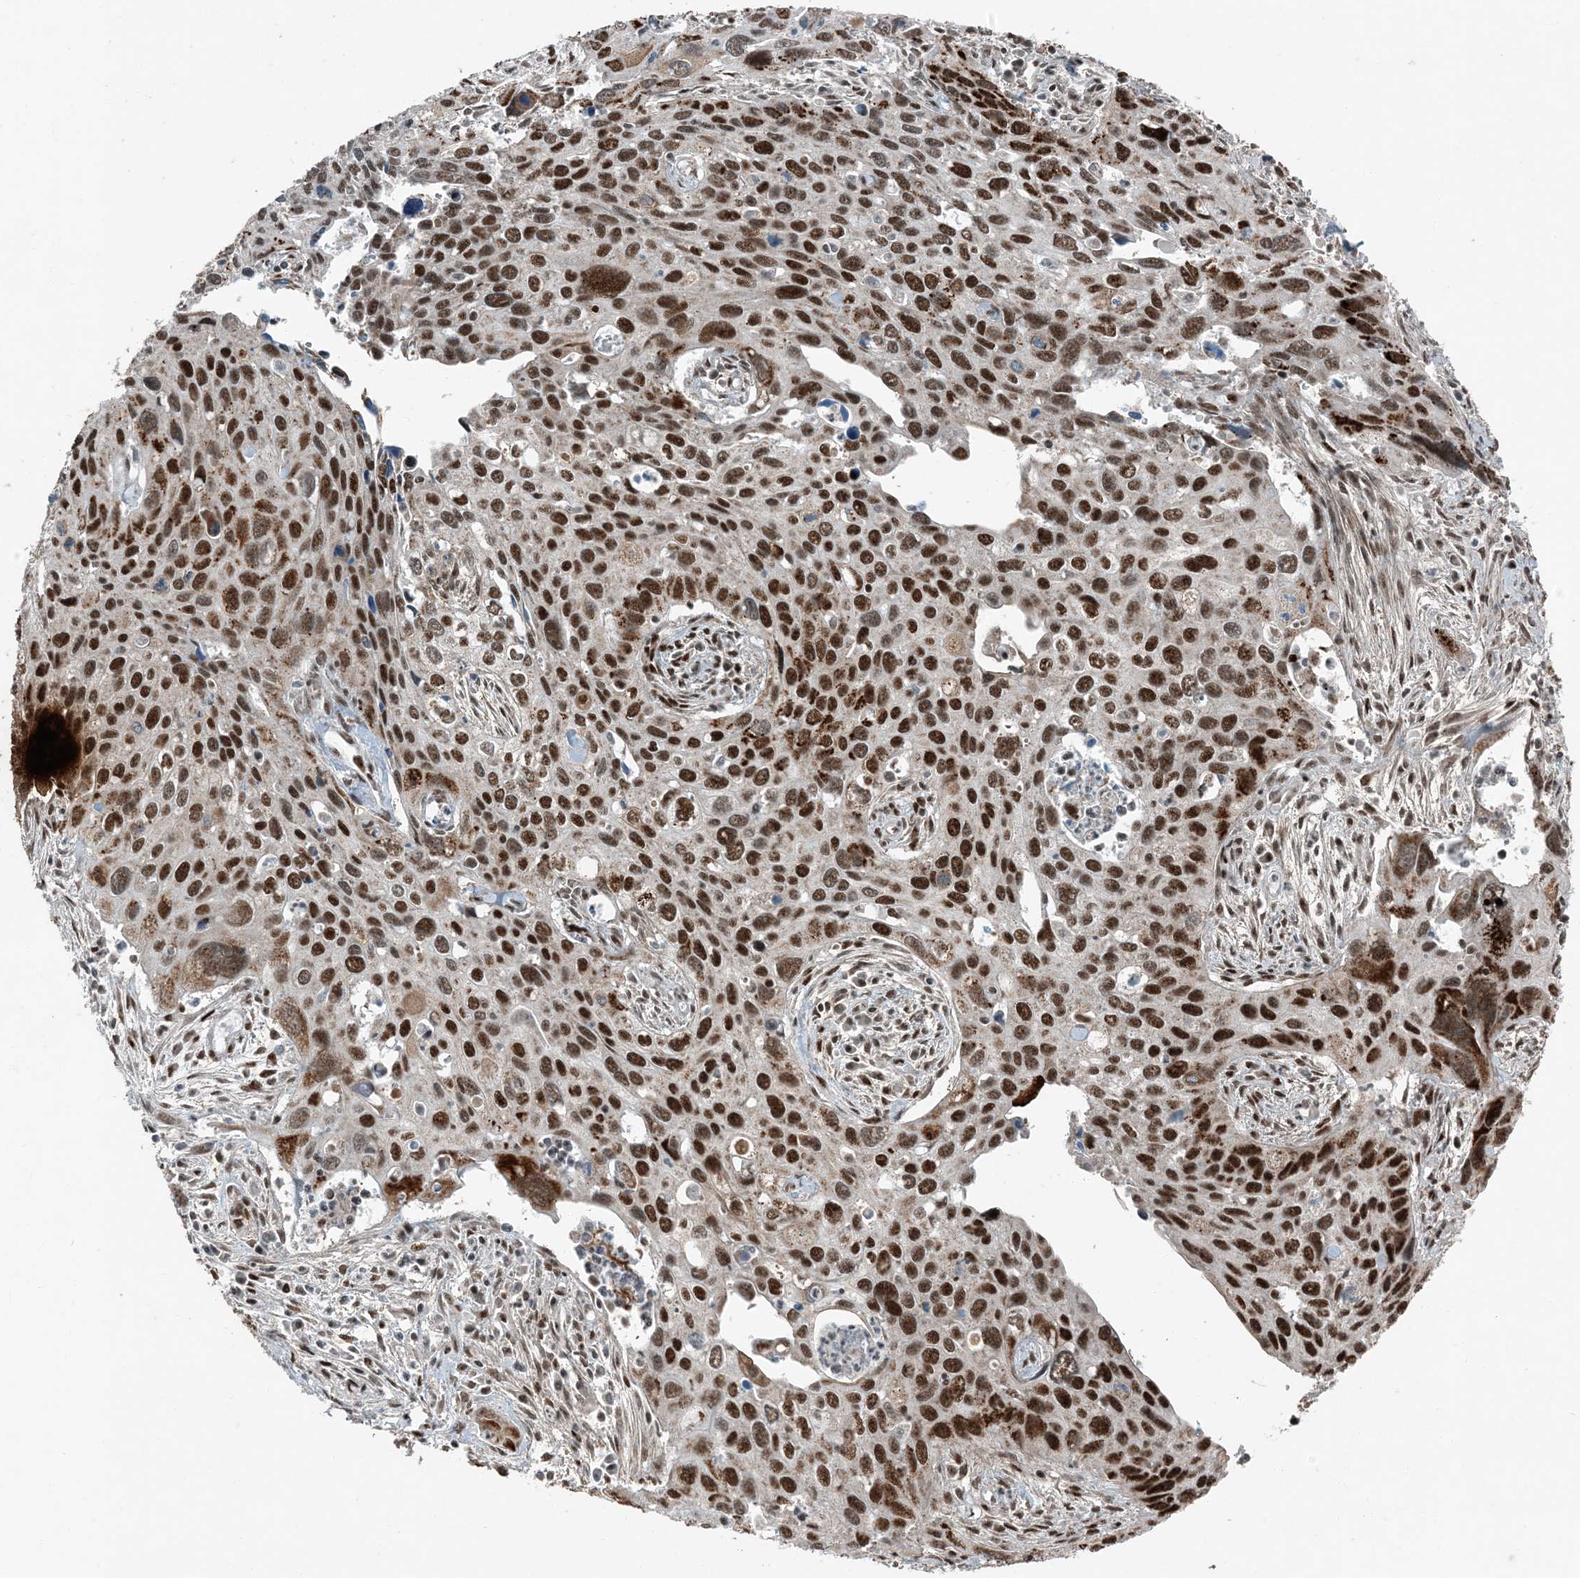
{"staining": {"intensity": "strong", "quantity": ">75%", "location": "nuclear"}, "tissue": "cervical cancer", "cell_type": "Tumor cells", "image_type": "cancer", "snomed": [{"axis": "morphology", "description": "Squamous cell carcinoma, NOS"}, {"axis": "topography", "description": "Cervix"}], "caption": "Immunohistochemistry staining of squamous cell carcinoma (cervical), which displays high levels of strong nuclear staining in approximately >75% of tumor cells indicating strong nuclear protein staining. The staining was performed using DAB (brown) for protein detection and nuclei were counterstained in hematoxylin (blue).", "gene": "TADA2B", "patient": {"sex": "female", "age": 55}}